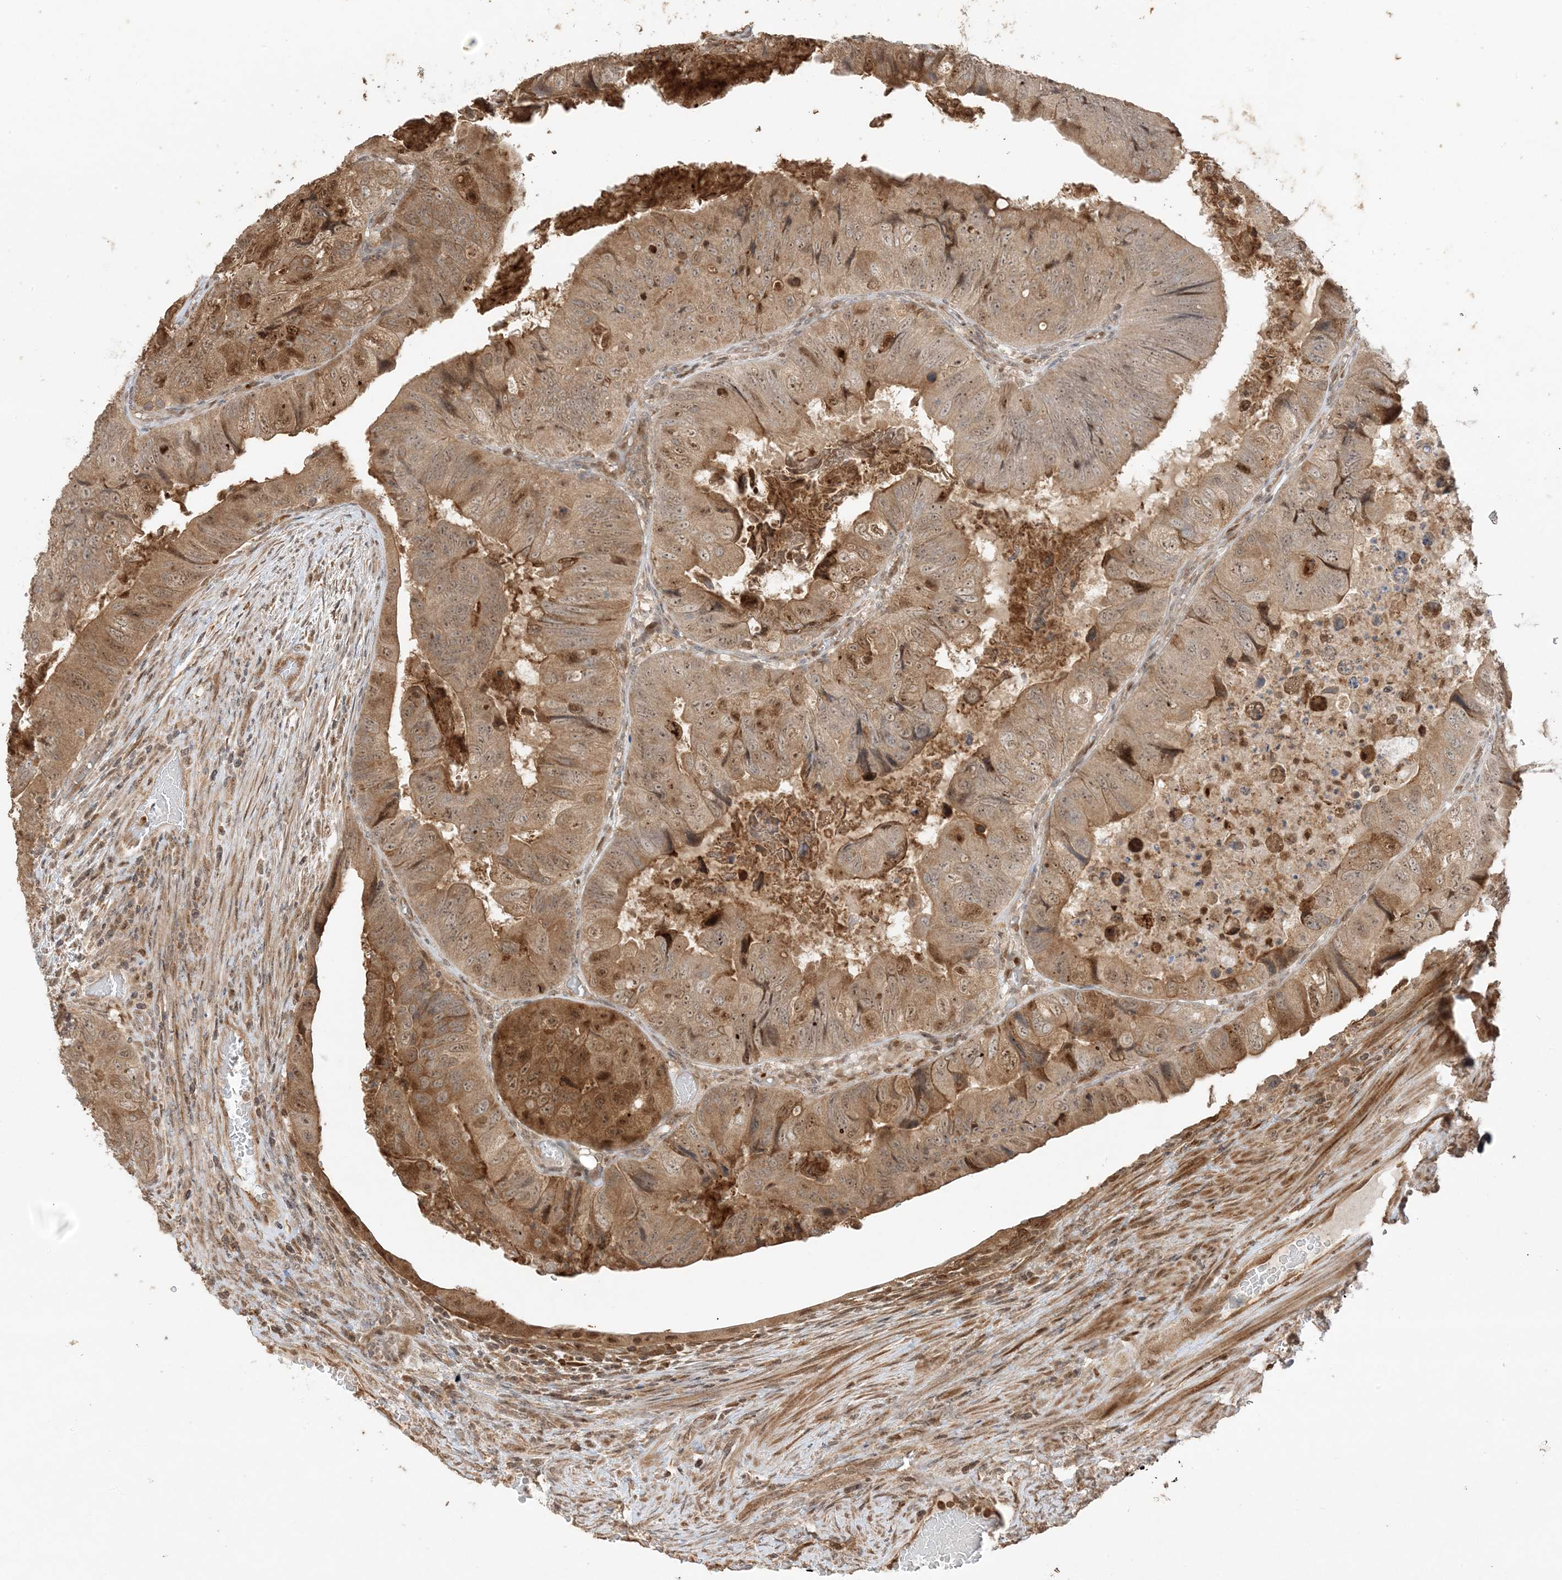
{"staining": {"intensity": "moderate", "quantity": ">75%", "location": "cytoplasmic/membranous,nuclear"}, "tissue": "colorectal cancer", "cell_type": "Tumor cells", "image_type": "cancer", "snomed": [{"axis": "morphology", "description": "Adenocarcinoma, NOS"}, {"axis": "topography", "description": "Rectum"}], "caption": "This is an image of immunohistochemistry (IHC) staining of colorectal cancer, which shows moderate staining in the cytoplasmic/membranous and nuclear of tumor cells.", "gene": "ZBTB41", "patient": {"sex": "male", "age": 63}}